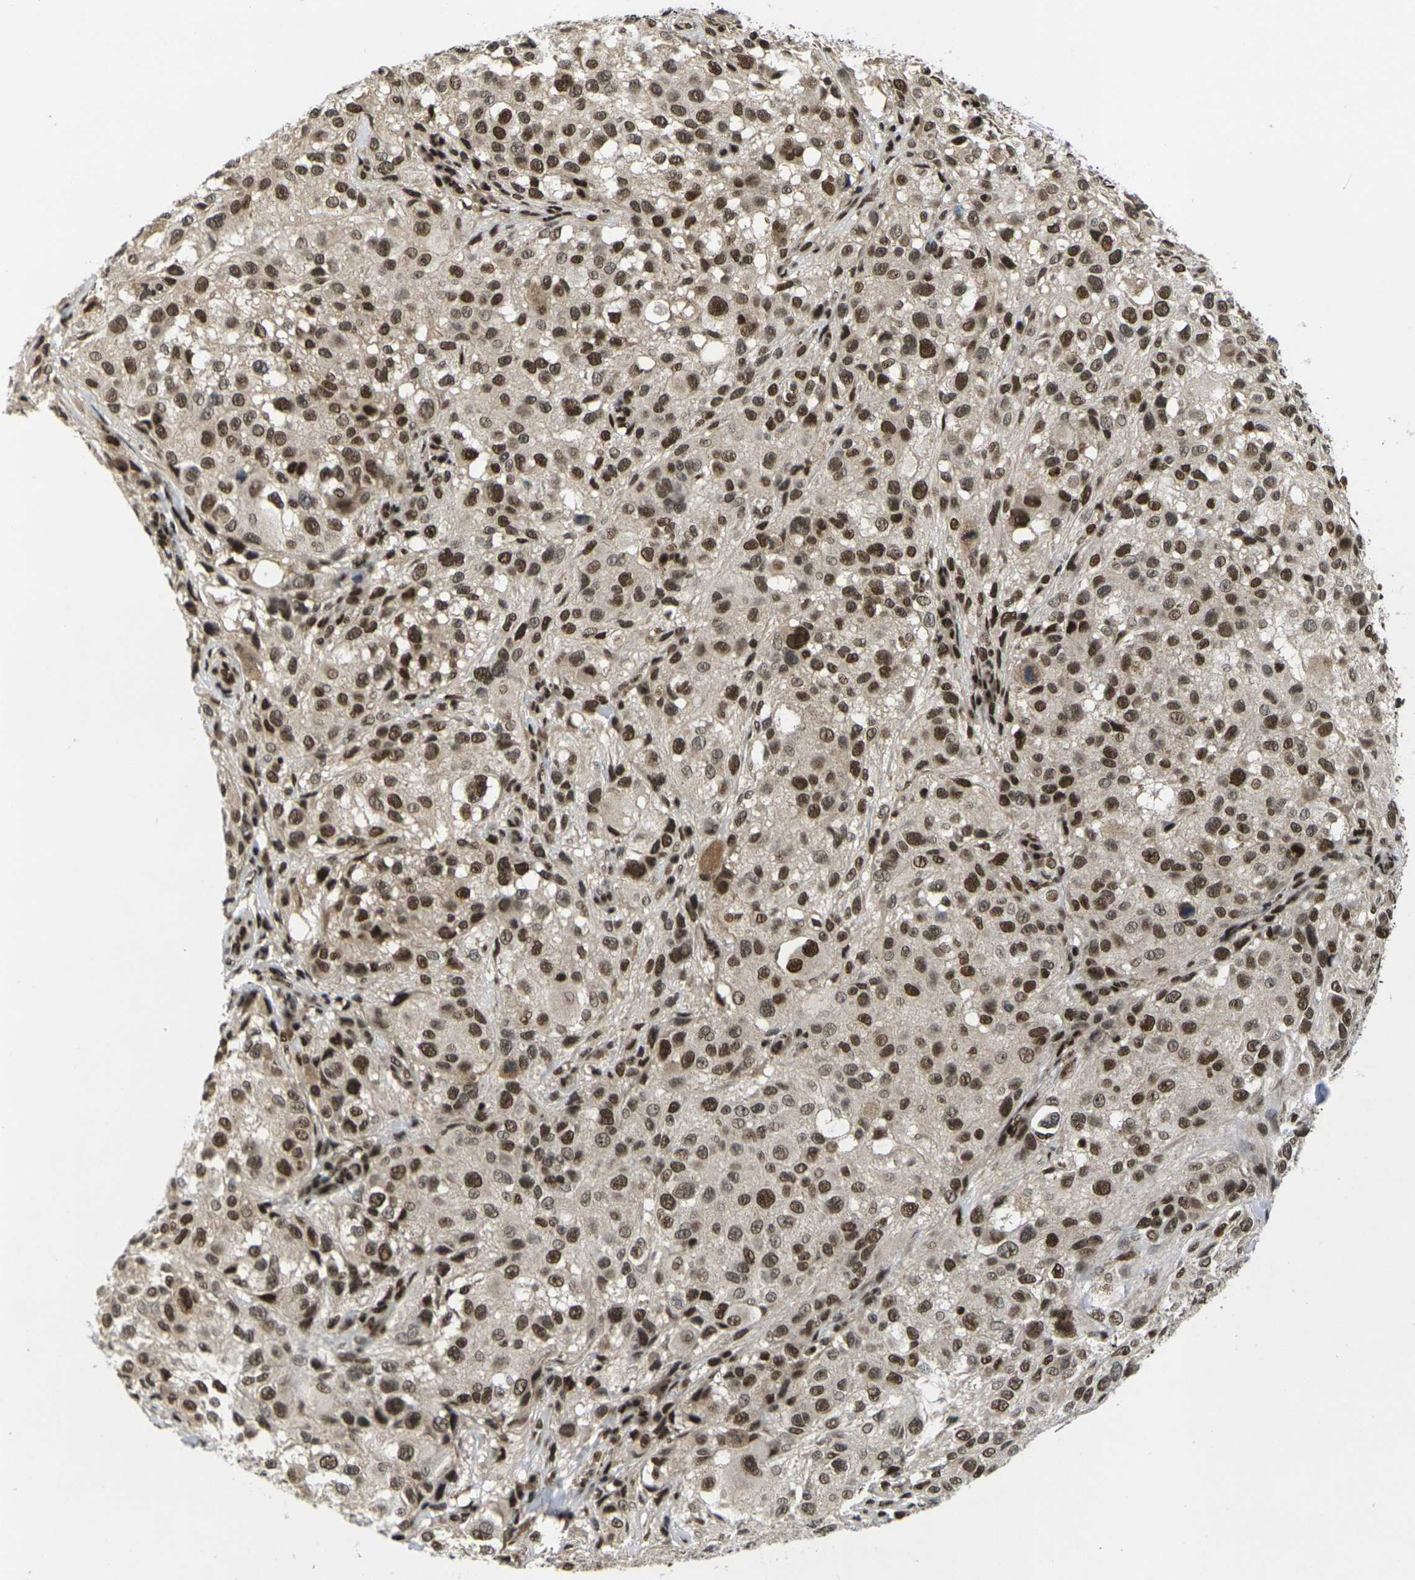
{"staining": {"intensity": "strong", "quantity": ">75%", "location": "nuclear"}, "tissue": "melanoma", "cell_type": "Tumor cells", "image_type": "cancer", "snomed": [{"axis": "morphology", "description": "Necrosis, NOS"}, {"axis": "morphology", "description": "Malignant melanoma, NOS"}, {"axis": "topography", "description": "Skin"}], "caption": "A brown stain shows strong nuclear positivity of a protein in melanoma tumor cells.", "gene": "GTF2E1", "patient": {"sex": "female", "age": 87}}